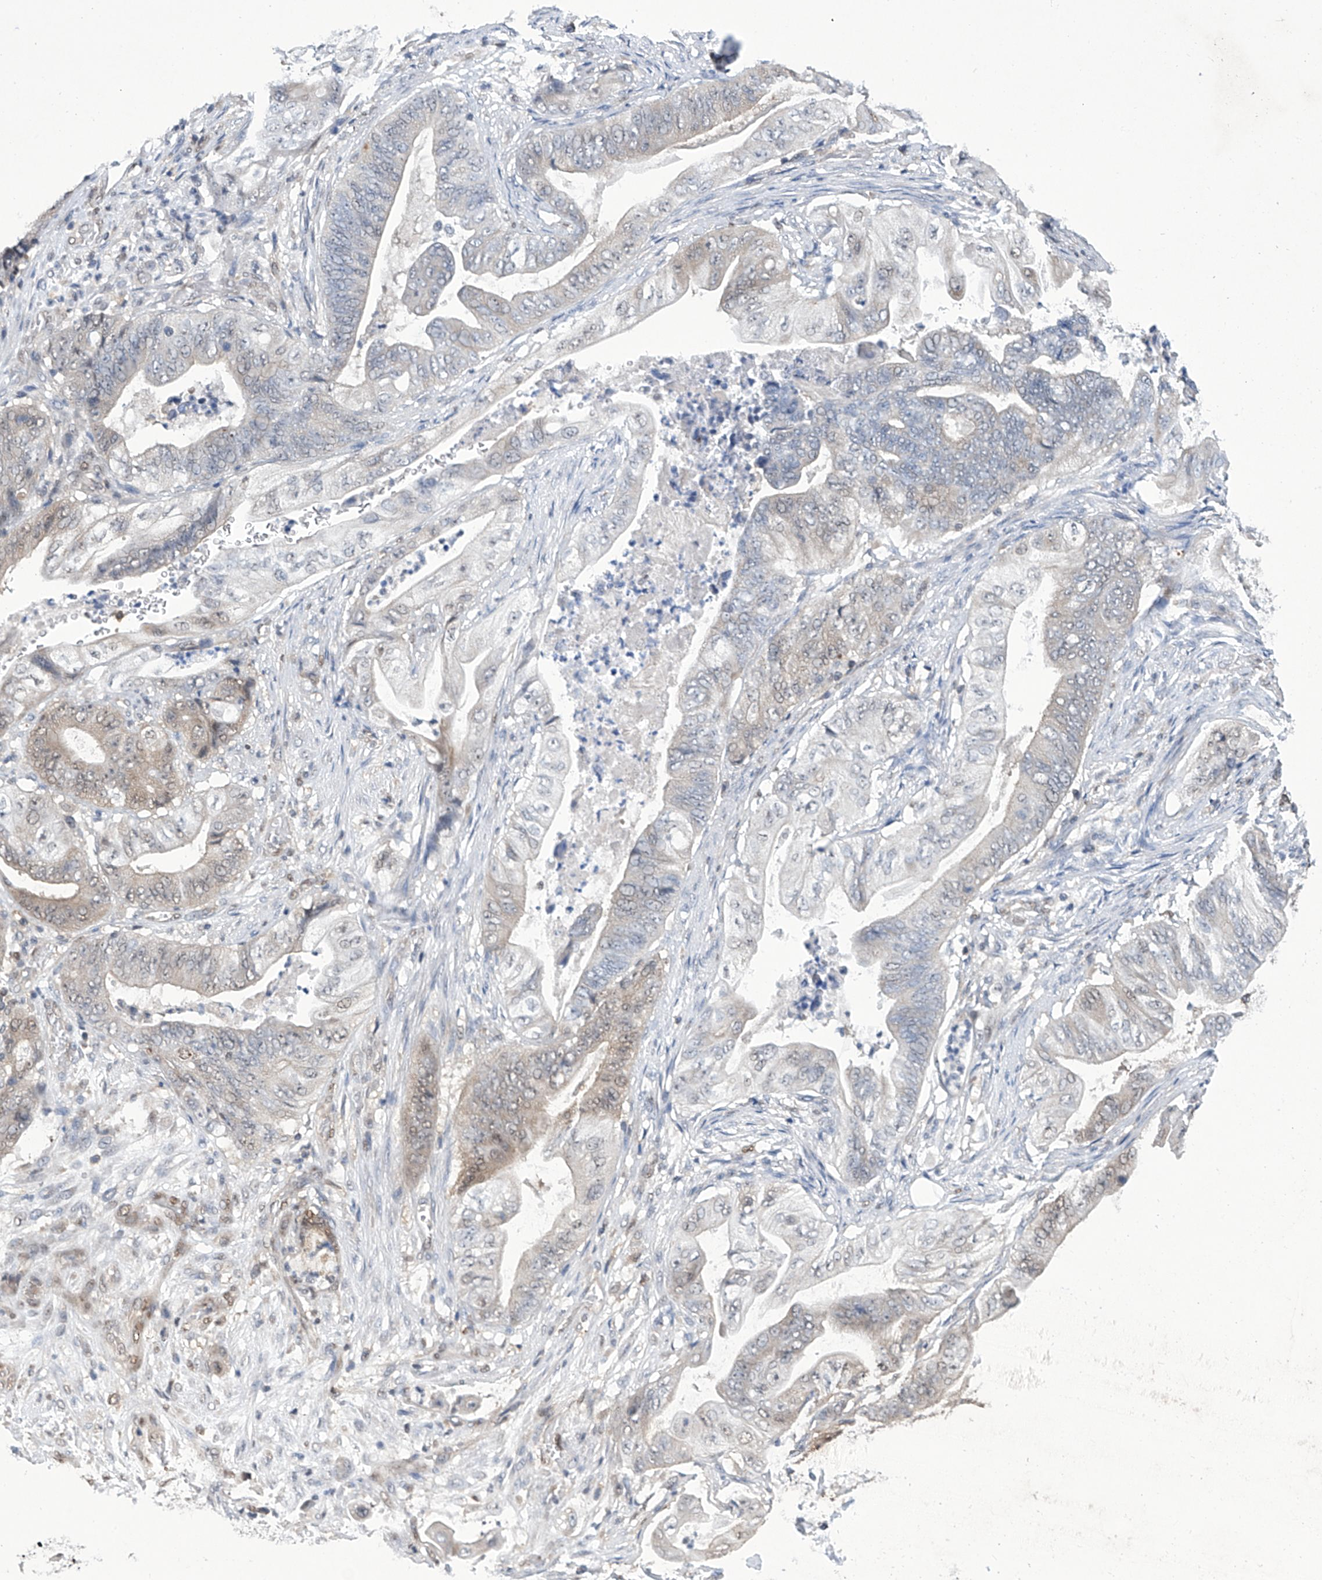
{"staining": {"intensity": "weak", "quantity": "25%-75%", "location": "cytoplasmic/membranous,nuclear"}, "tissue": "stomach cancer", "cell_type": "Tumor cells", "image_type": "cancer", "snomed": [{"axis": "morphology", "description": "Adenocarcinoma, NOS"}, {"axis": "topography", "description": "Stomach"}], "caption": "Immunohistochemistry (IHC) of stomach adenocarcinoma reveals low levels of weak cytoplasmic/membranous and nuclear positivity in approximately 25%-75% of tumor cells. The staining is performed using DAB (3,3'-diaminobenzidine) brown chromogen to label protein expression. The nuclei are counter-stained blue using hematoxylin.", "gene": "SREBF2", "patient": {"sex": "female", "age": 73}}